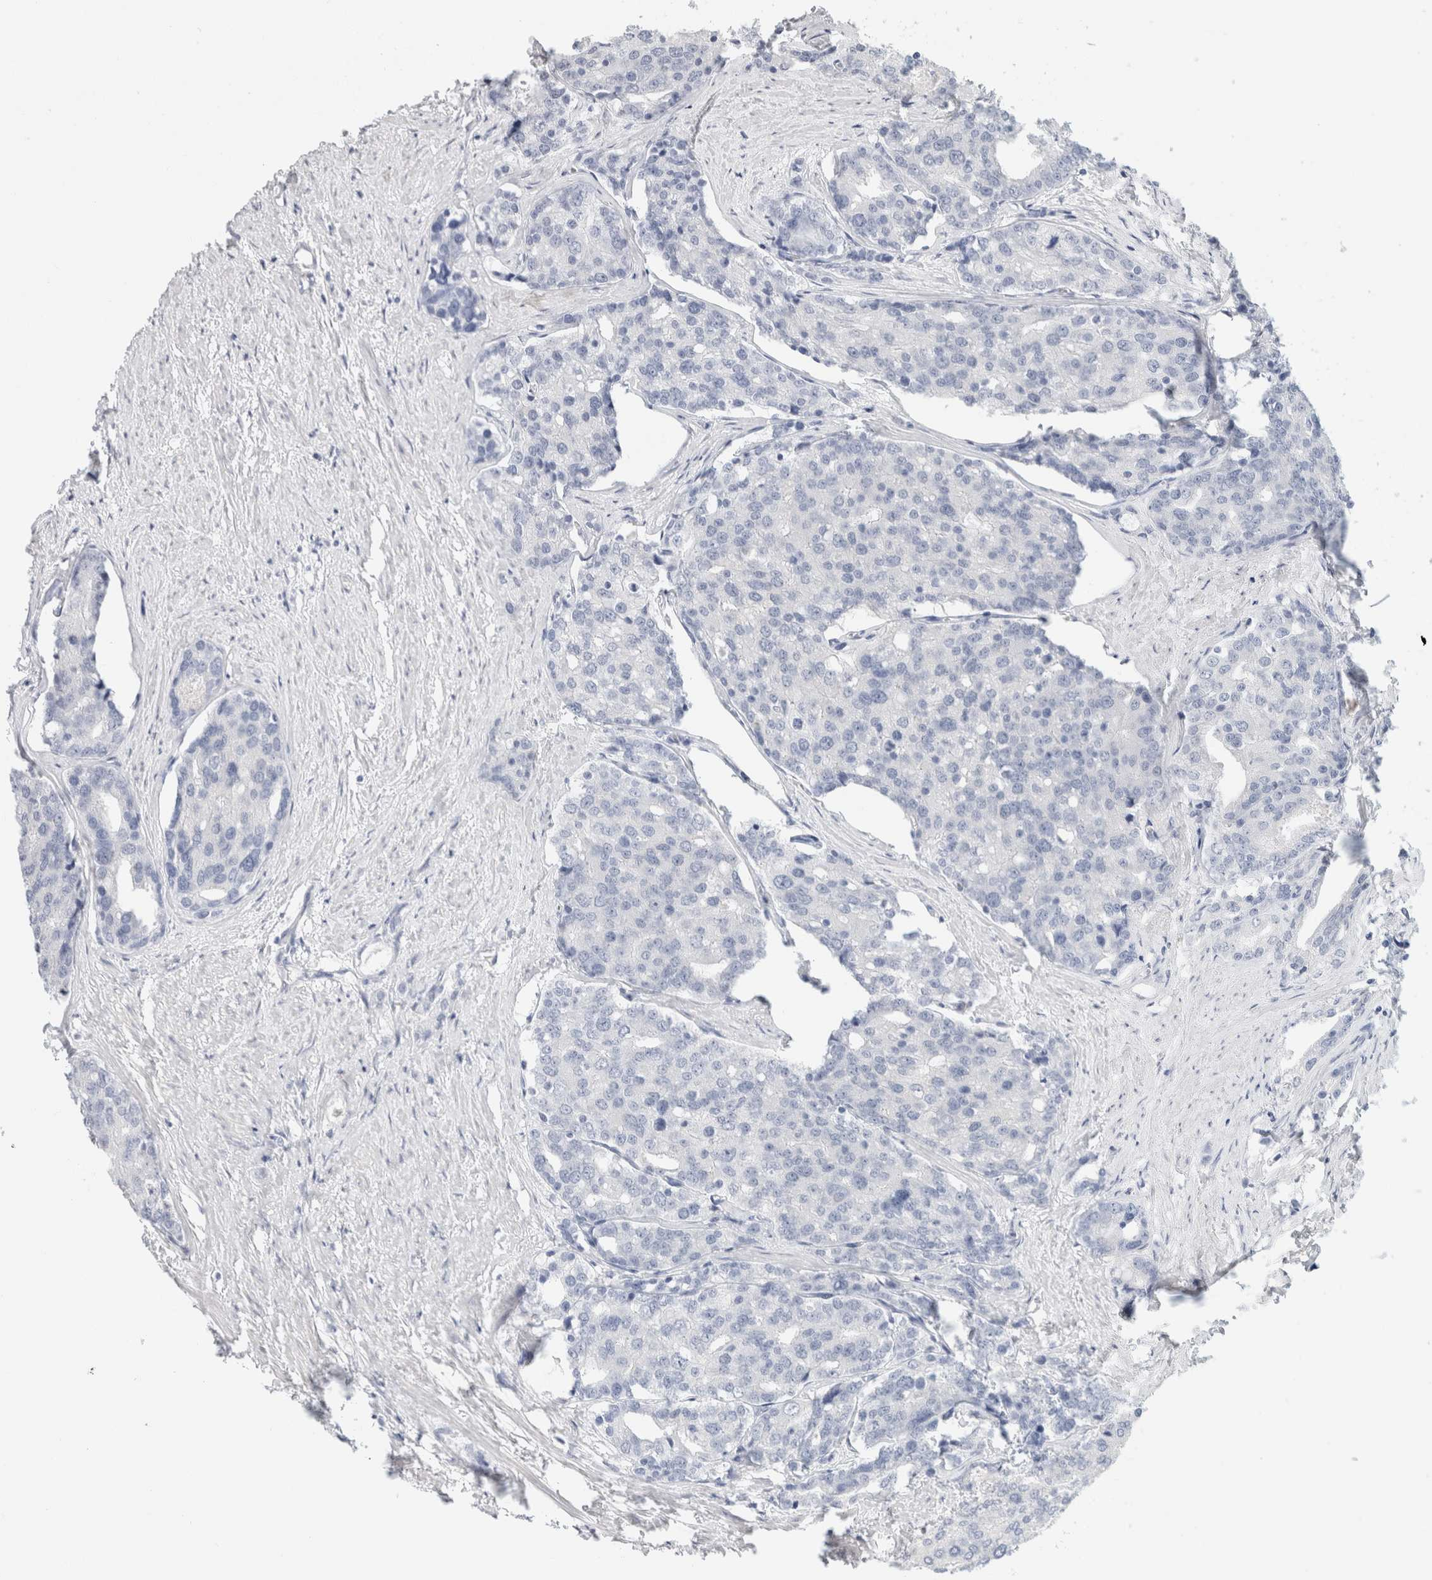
{"staining": {"intensity": "negative", "quantity": "none", "location": "none"}, "tissue": "prostate cancer", "cell_type": "Tumor cells", "image_type": "cancer", "snomed": [{"axis": "morphology", "description": "Adenocarcinoma, High grade"}, {"axis": "topography", "description": "Prostate"}], "caption": "Immunohistochemical staining of prostate cancer demonstrates no significant staining in tumor cells.", "gene": "RTN4", "patient": {"sex": "male", "age": 50}}